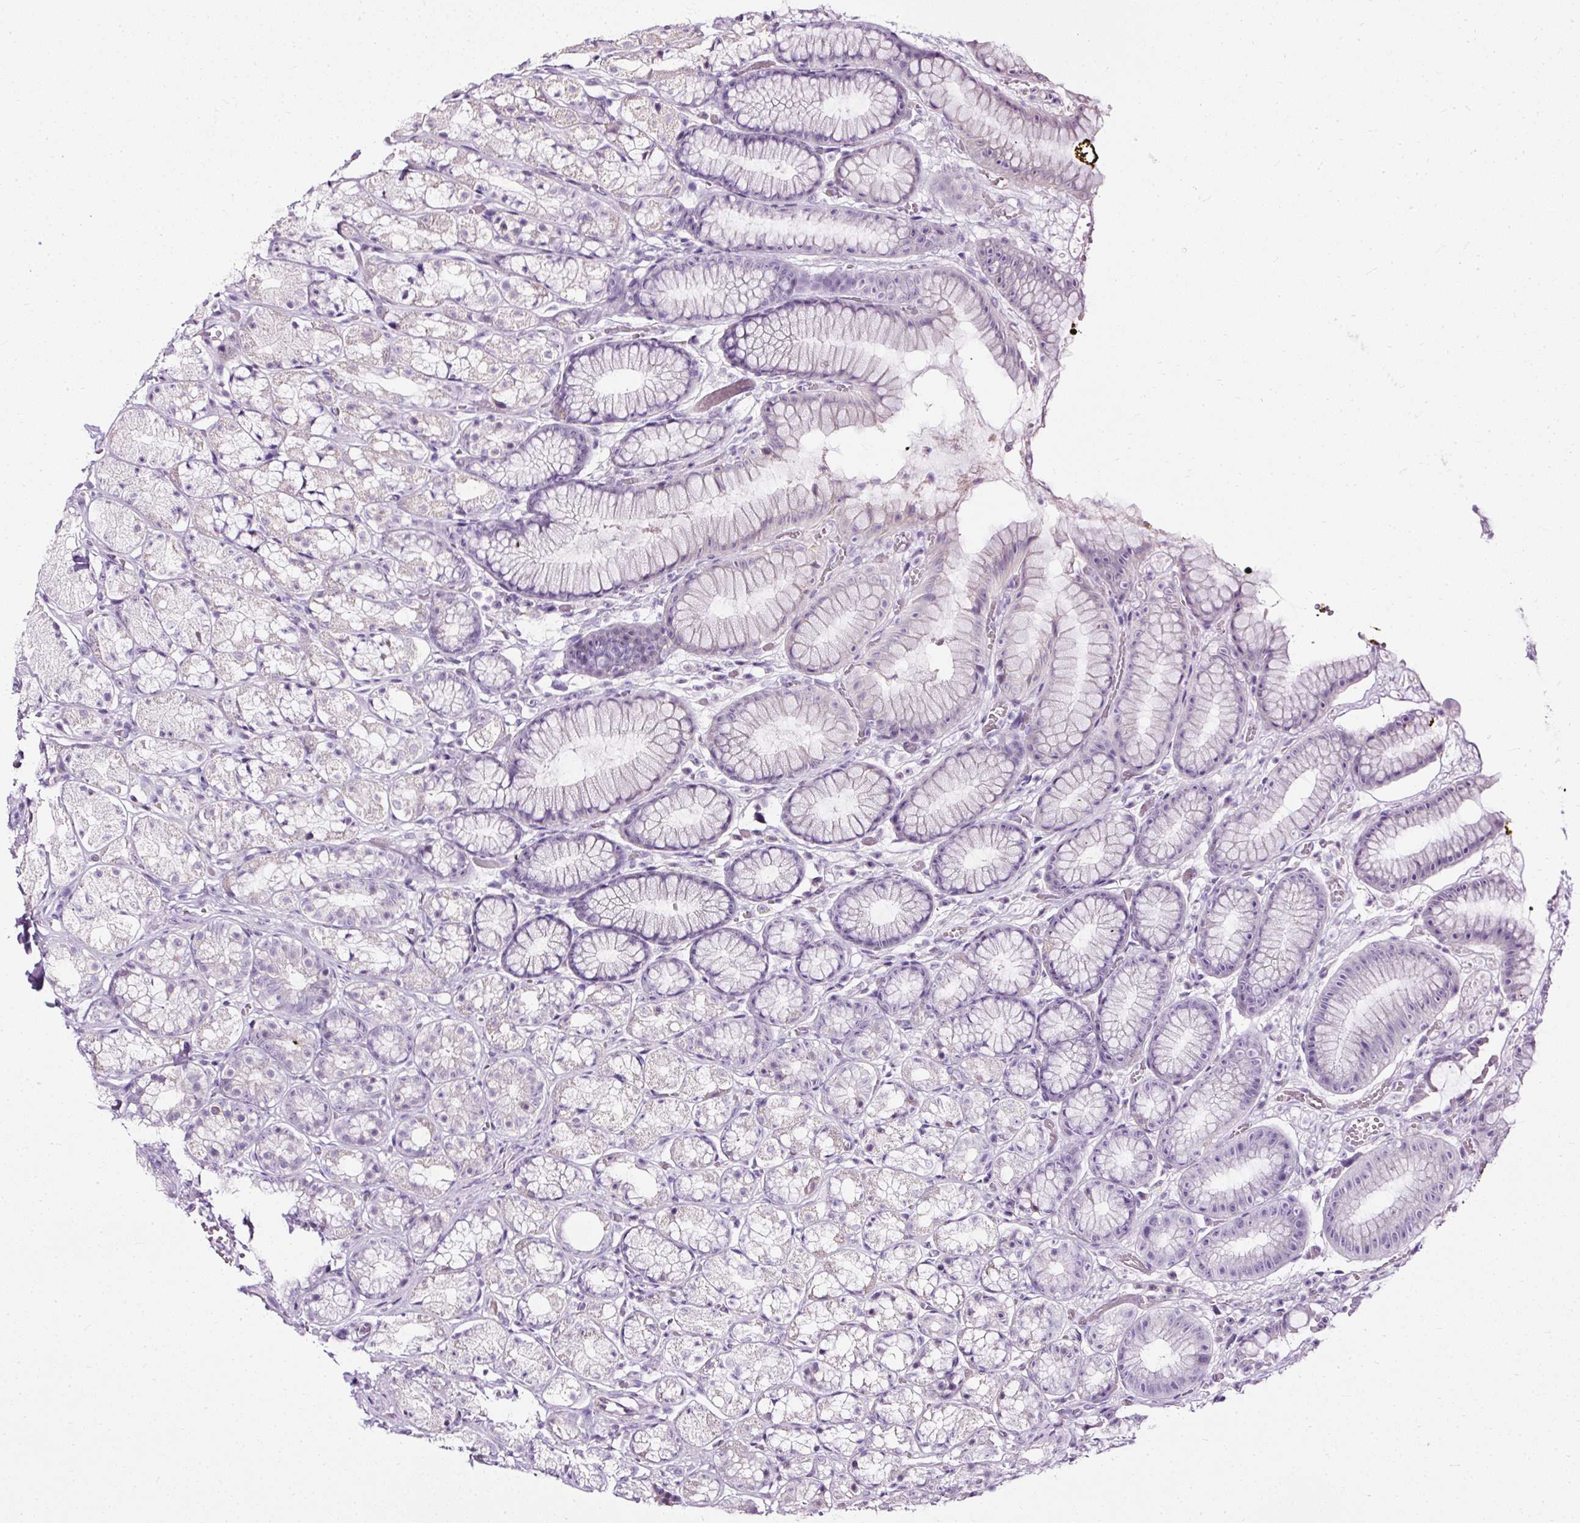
{"staining": {"intensity": "negative", "quantity": "none", "location": "none"}, "tissue": "stomach", "cell_type": "Glandular cells", "image_type": "normal", "snomed": [{"axis": "morphology", "description": "Normal tissue, NOS"}, {"axis": "topography", "description": "Smooth muscle"}, {"axis": "topography", "description": "Stomach"}], "caption": "High power microscopy histopathology image of an immunohistochemistry (IHC) micrograph of normal stomach, revealing no significant expression in glandular cells. The staining was performed using DAB (3,3'-diaminobenzidine) to visualize the protein expression in brown, while the nuclei were stained in blue with hematoxylin (Magnification: 20x).", "gene": "ATP2A1", "patient": {"sex": "male", "age": 70}}